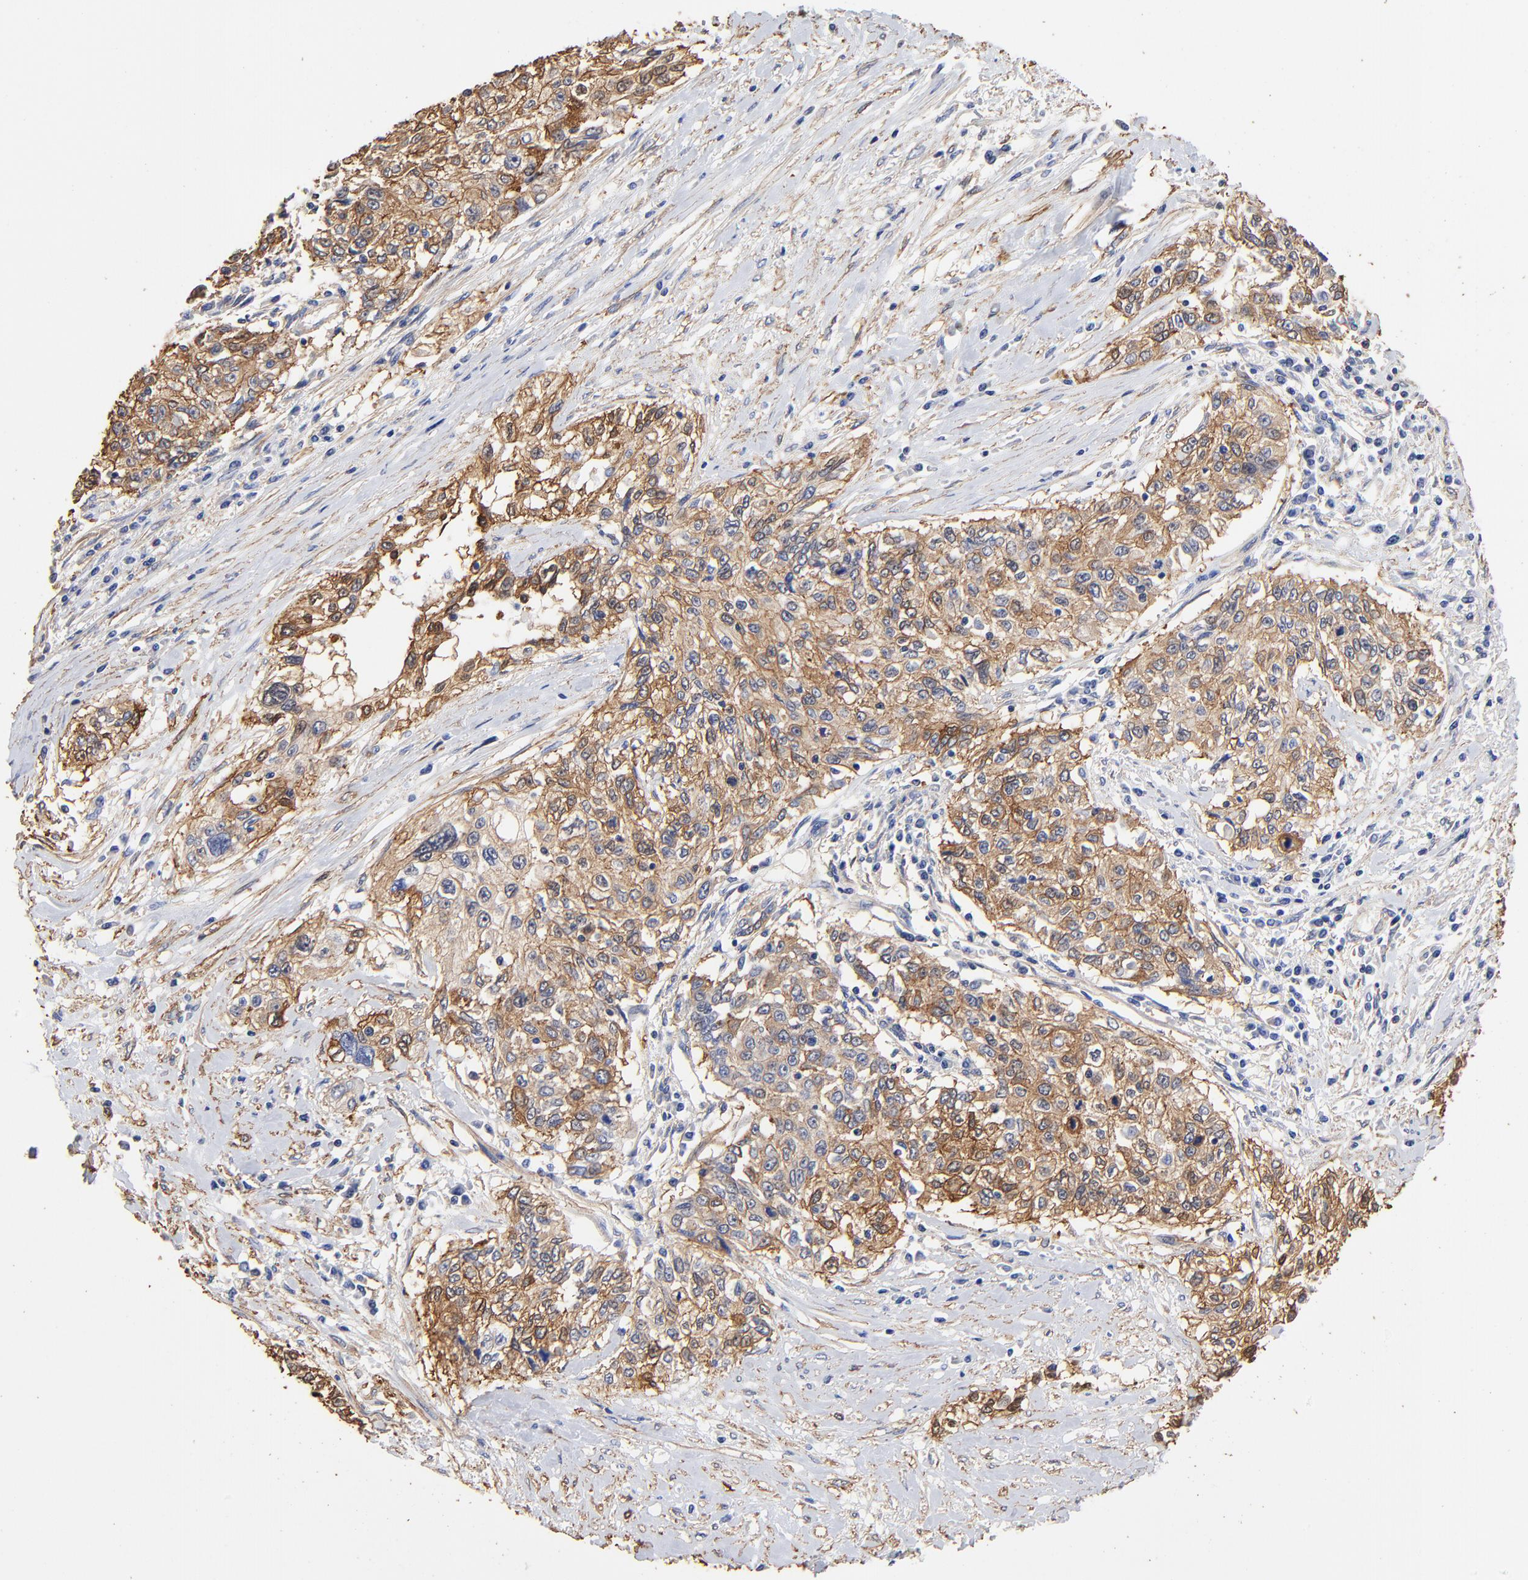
{"staining": {"intensity": "weak", "quantity": ">75%", "location": "cytoplasmic/membranous"}, "tissue": "cervical cancer", "cell_type": "Tumor cells", "image_type": "cancer", "snomed": [{"axis": "morphology", "description": "Squamous cell carcinoma, NOS"}, {"axis": "topography", "description": "Cervix"}], "caption": "IHC staining of cervical cancer, which reveals low levels of weak cytoplasmic/membranous staining in approximately >75% of tumor cells indicating weak cytoplasmic/membranous protein positivity. The staining was performed using DAB (brown) for protein detection and nuclei were counterstained in hematoxylin (blue).", "gene": "TAGLN2", "patient": {"sex": "female", "age": 57}}